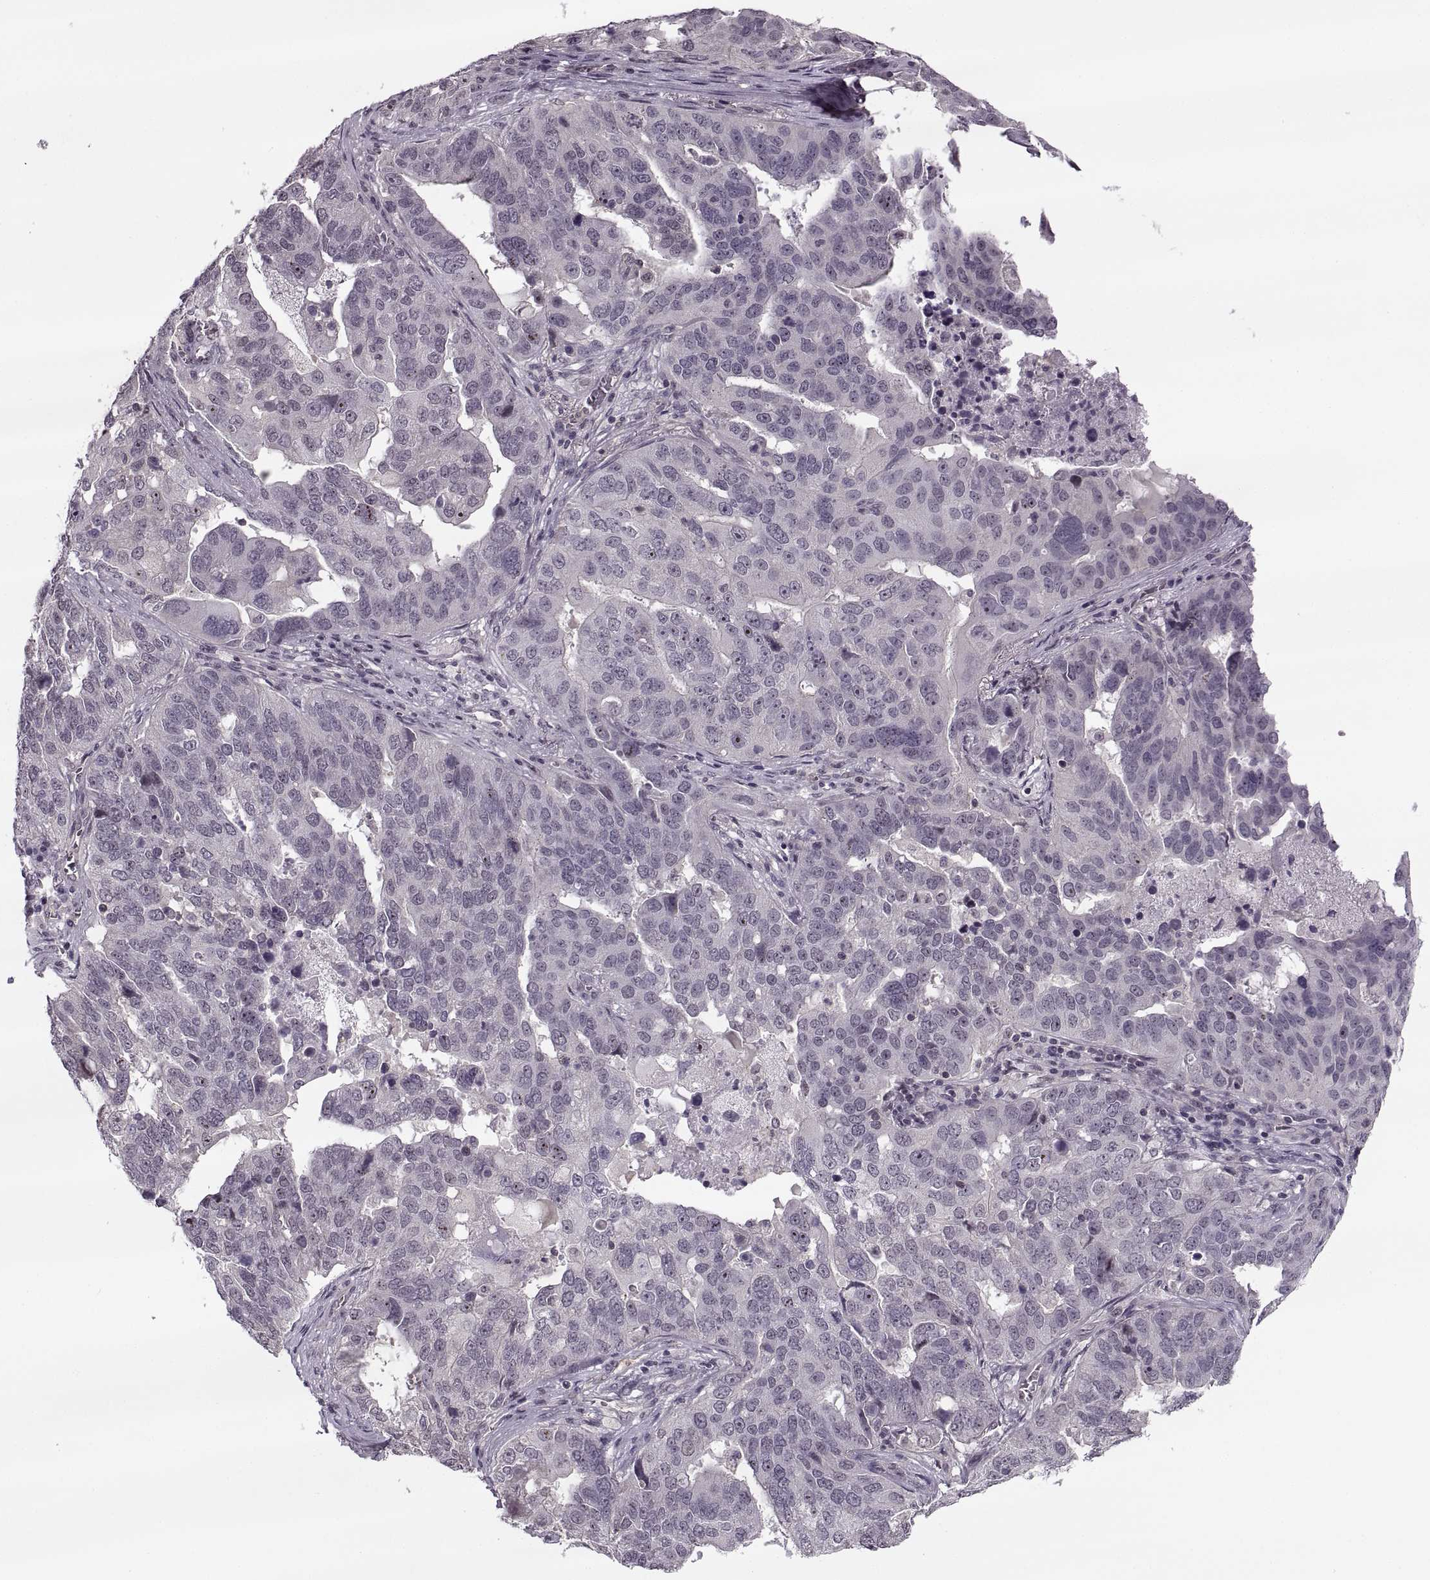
{"staining": {"intensity": "negative", "quantity": "none", "location": "none"}, "tissue": "ovarian cancer", "cell_type": "Tumor cells", "image_type": "cancer", "snomed": [{"axis": "morphology", "description": "Carcinoma, endometroid"}, {"axis": "topography", "description": "Soft tissue"}, {"axis": "topography", "description": "Ovary"}], "caption": "Ovarian endometroid carcinoma was stained to show a protein in brown. There is no significant staining in tumor cells.", "gene": "LUZP2", "patient": {"sex": "female", "age": 52}}